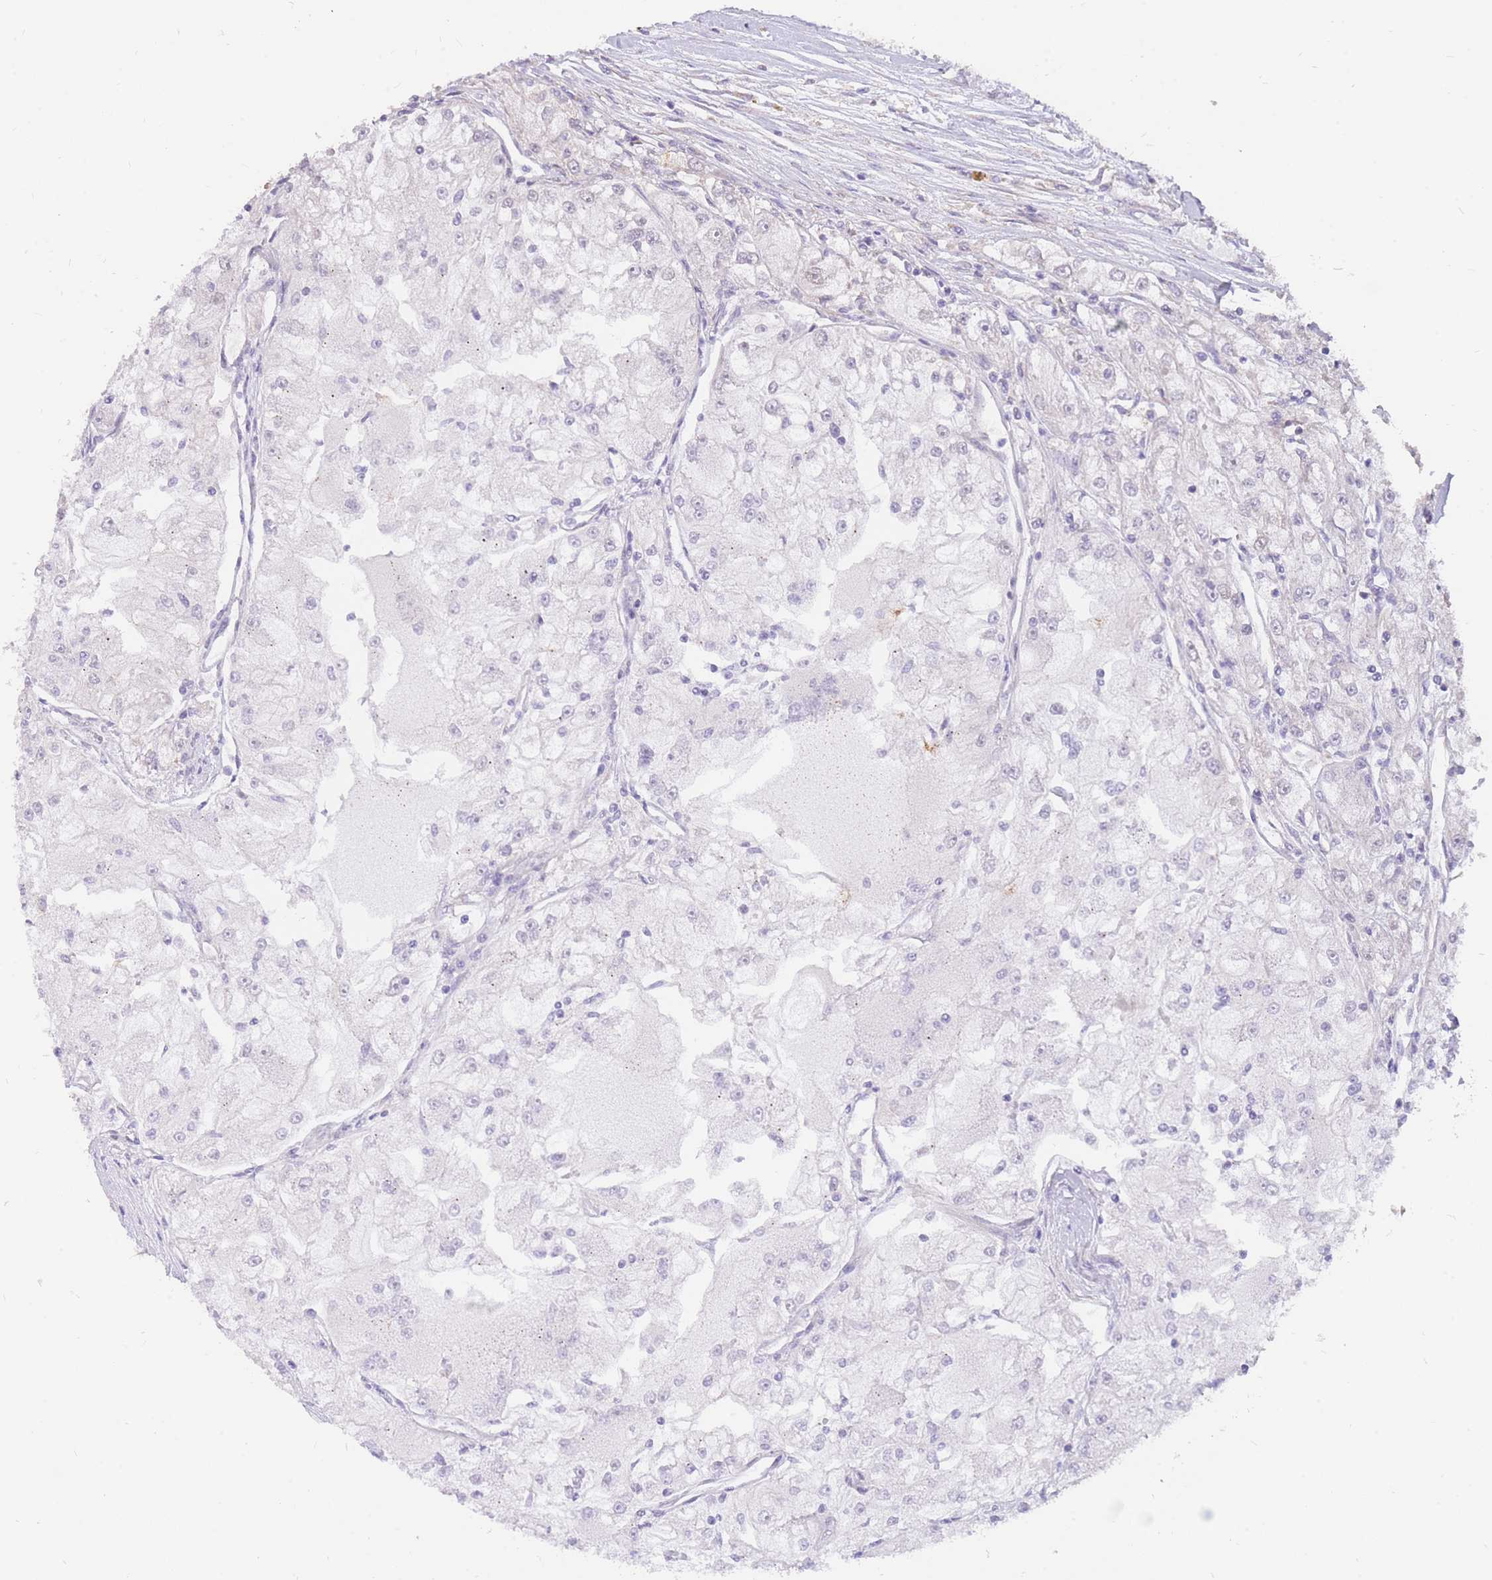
{"staining": {"intensity": "negative", "quantity": "none", "location": "none"}, "tissue": "renal cancer", "cell_type": "Tumor cells", "image_type": "cancer", "snomed": [{"axis": "morphology", "description": "Adenocarcinoma, NOS"}, {"axis": "topography", "description": "Kidney"}], "caption": "IHC histopathology image of adenocarcinoma (renal) stained for a protein (brown), which reveals no positivity in tumor cells.", "gene": "TOPAZ1", "patient": {"sex": "female", "age": 72}}